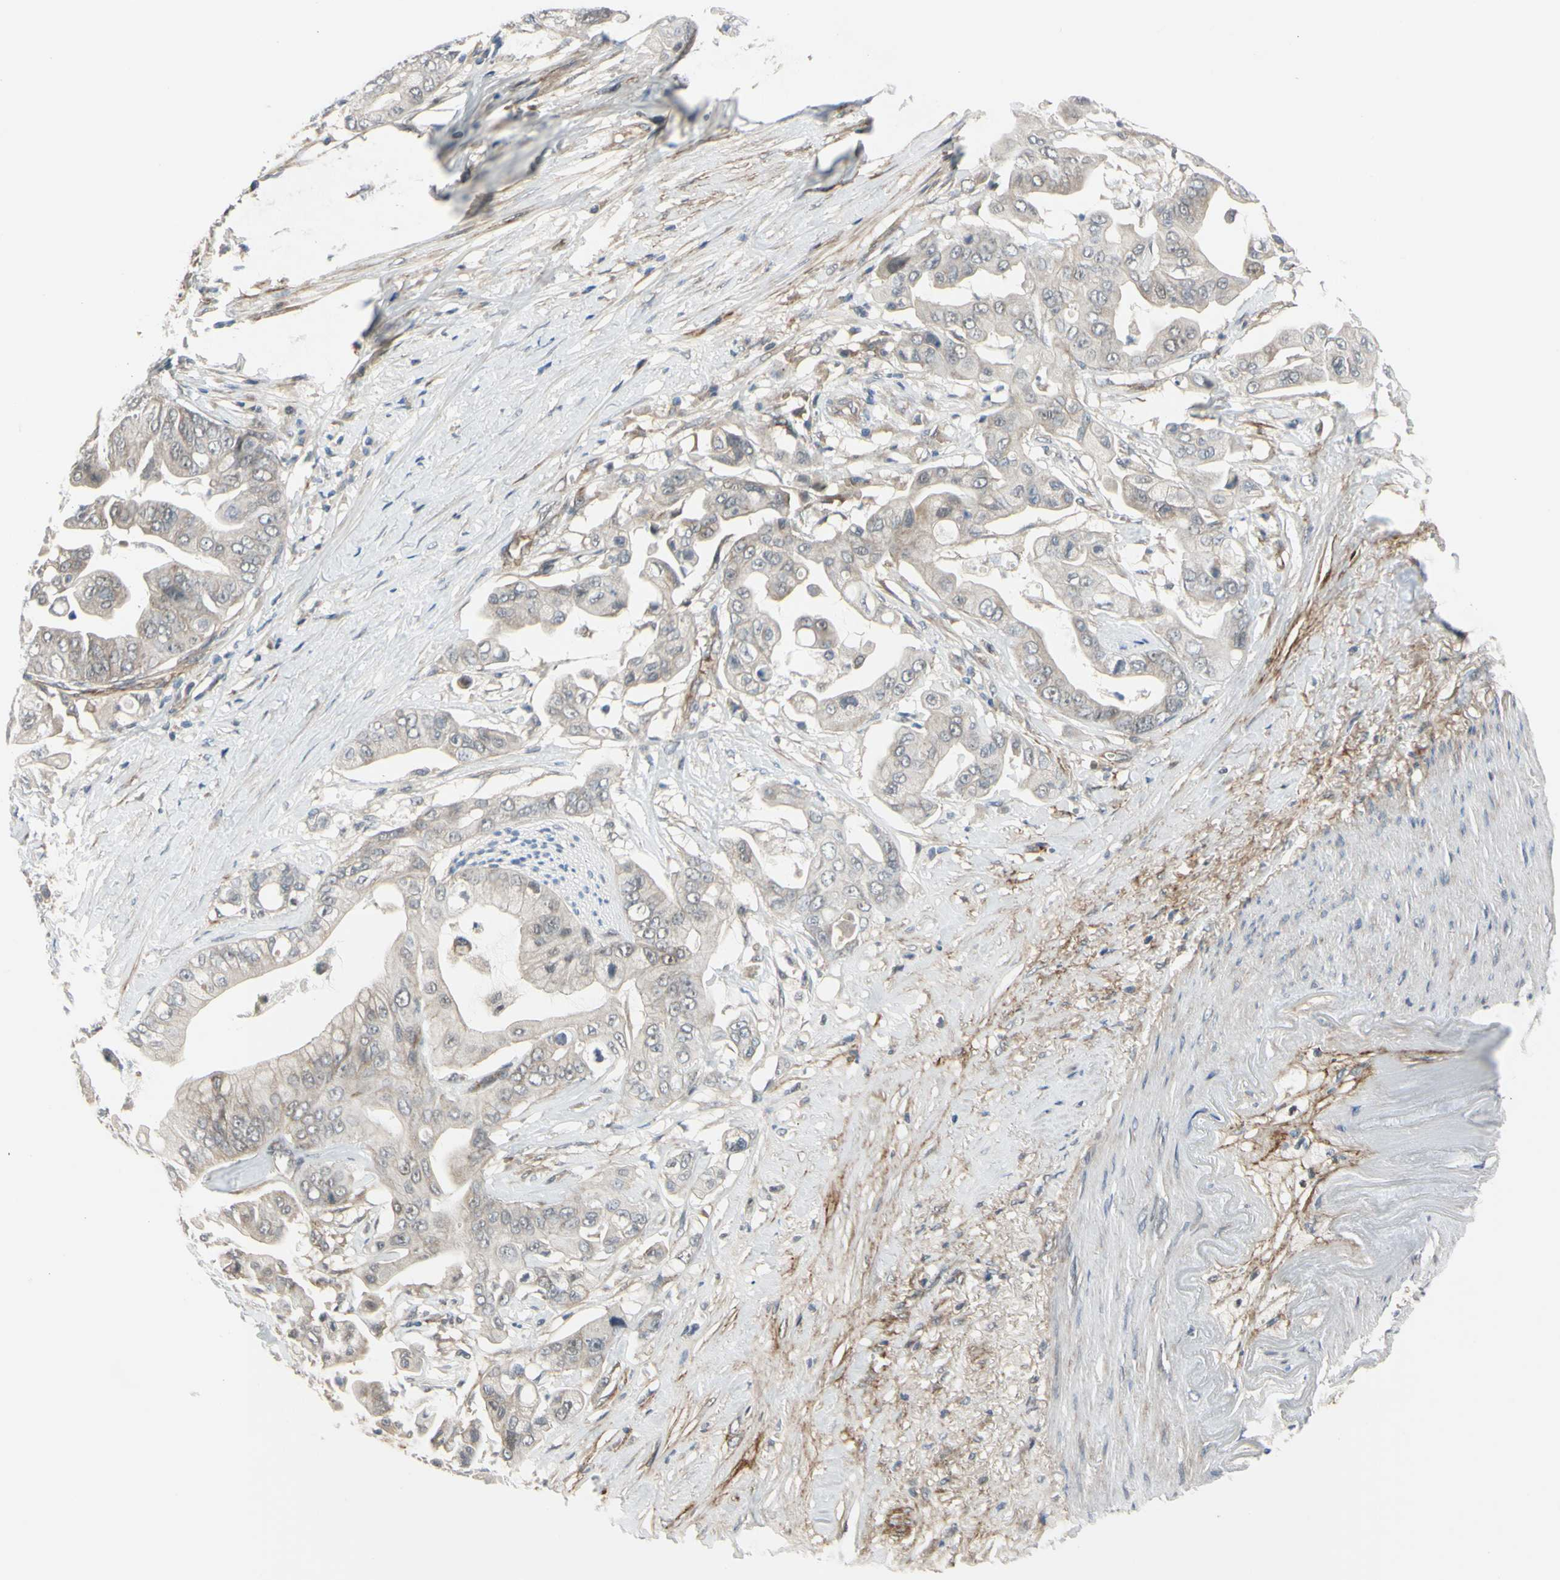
{"staining": {"intensity": "weak", "quantity": ">75%", "location": "cytoplasmic/membranous"}, "tissue": "pancreatic cancer", "cell_type": "Tumor cells", "image_type": "cancer", "snomed": [{"axis": "morphology", "description": "Adenocarcinoma, NOS"}, {"axis": "topography", "description": "Pancreas"}], "caption": "Brown immunohistochemical staining in adenocarcinoma (pancreatic) demonstrates weak cytoplasmic/membranous positivity in about >75% of tumor cells. (DAB IHC with brightfield microscopy, high magnification).", "gene": "COMMD9", "patient": {"sex": "female", "age": 75}}